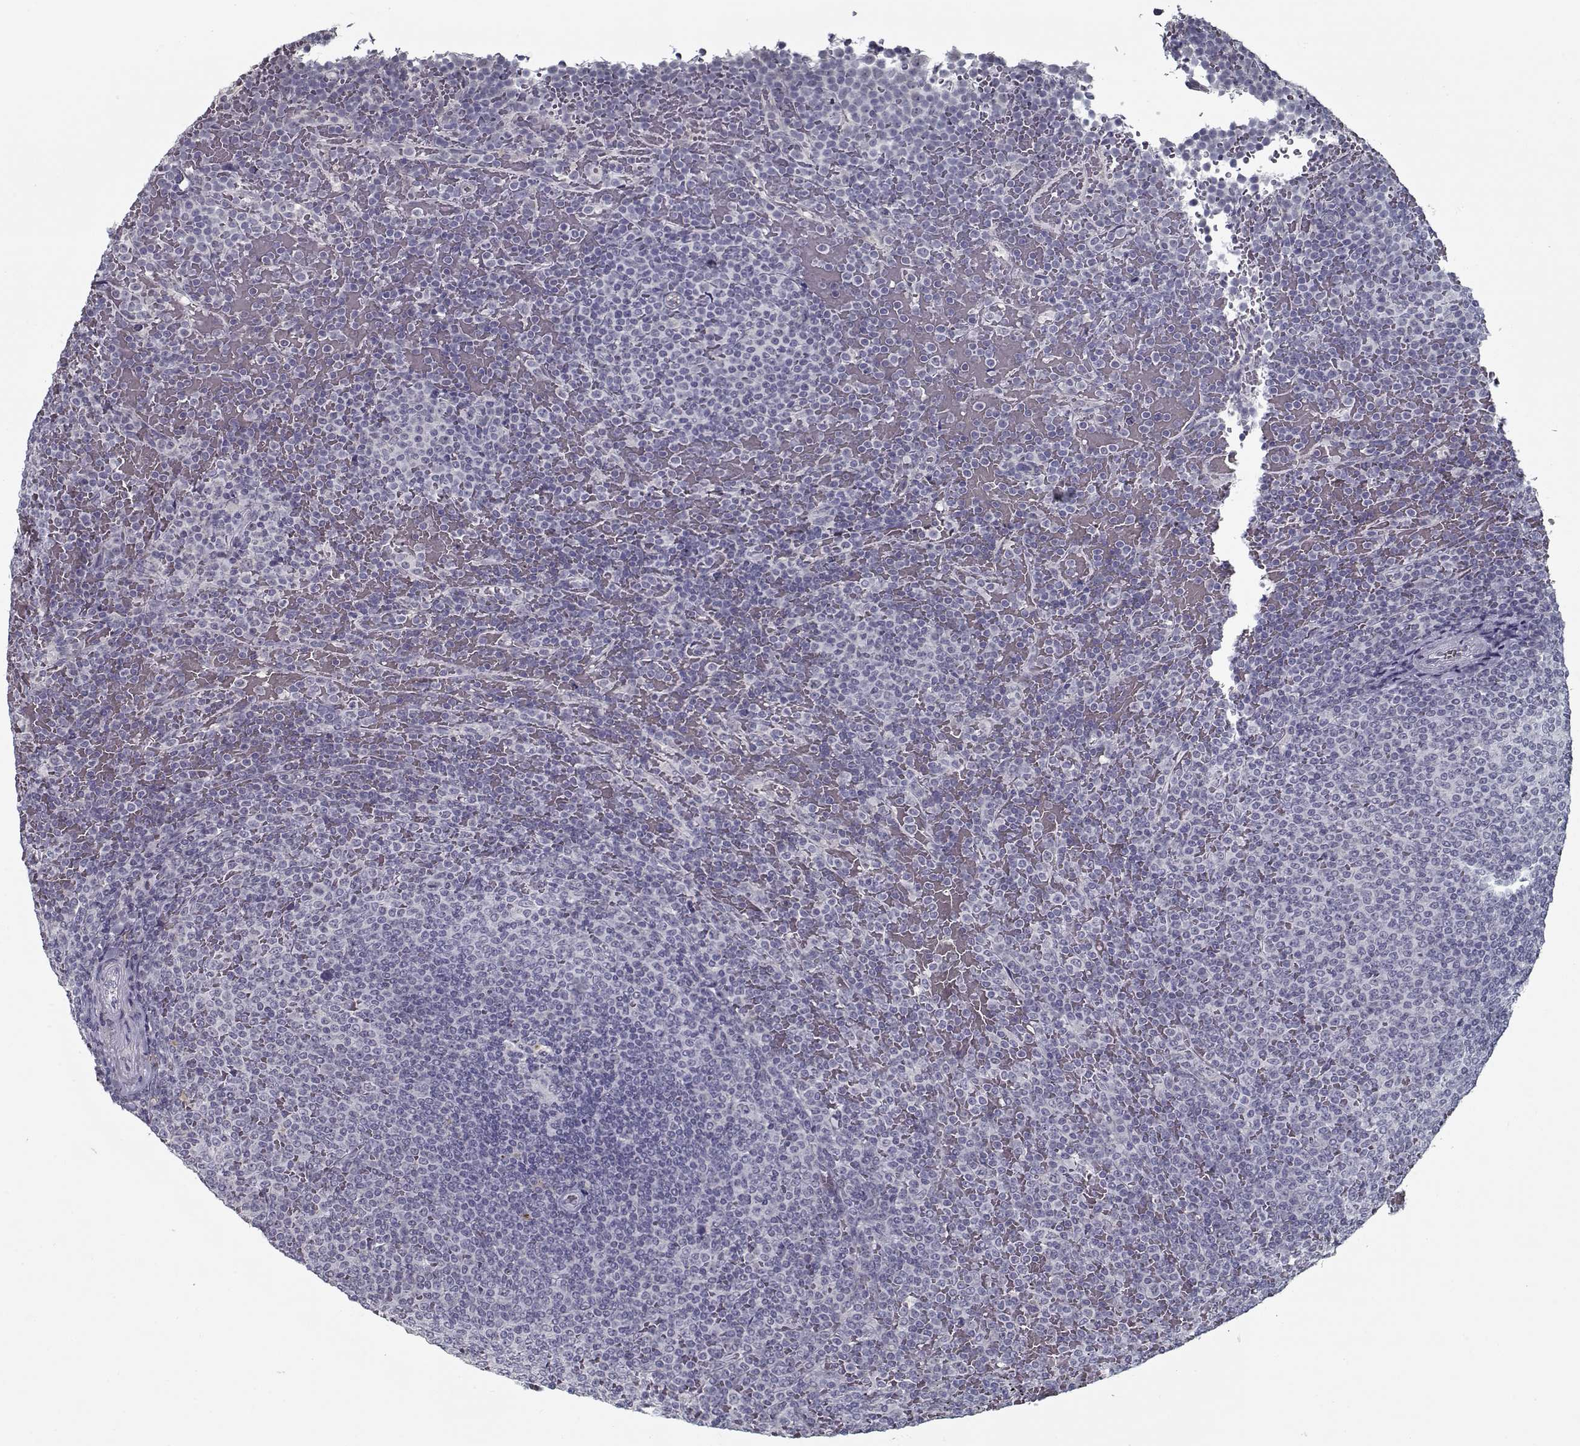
{"staining": {"intensity": "negative", "quantity": "none", "location": "none"}, "tissue": "lymphoma", "cell_type": "Tumor cells", "image_type": "cancer", "snomed": [{"axis": "morphology", "description": "Malignant lymphoma, non-Hodgkin's type, Low grade"}, {"axis": "topography", "description": "Spleen"}], "caption": "The photomicrograph reveals no significant expression in tumor cells of lymphoma.", "gene": "SEC16B", "patient": {"sex": "female", "age": 77}}